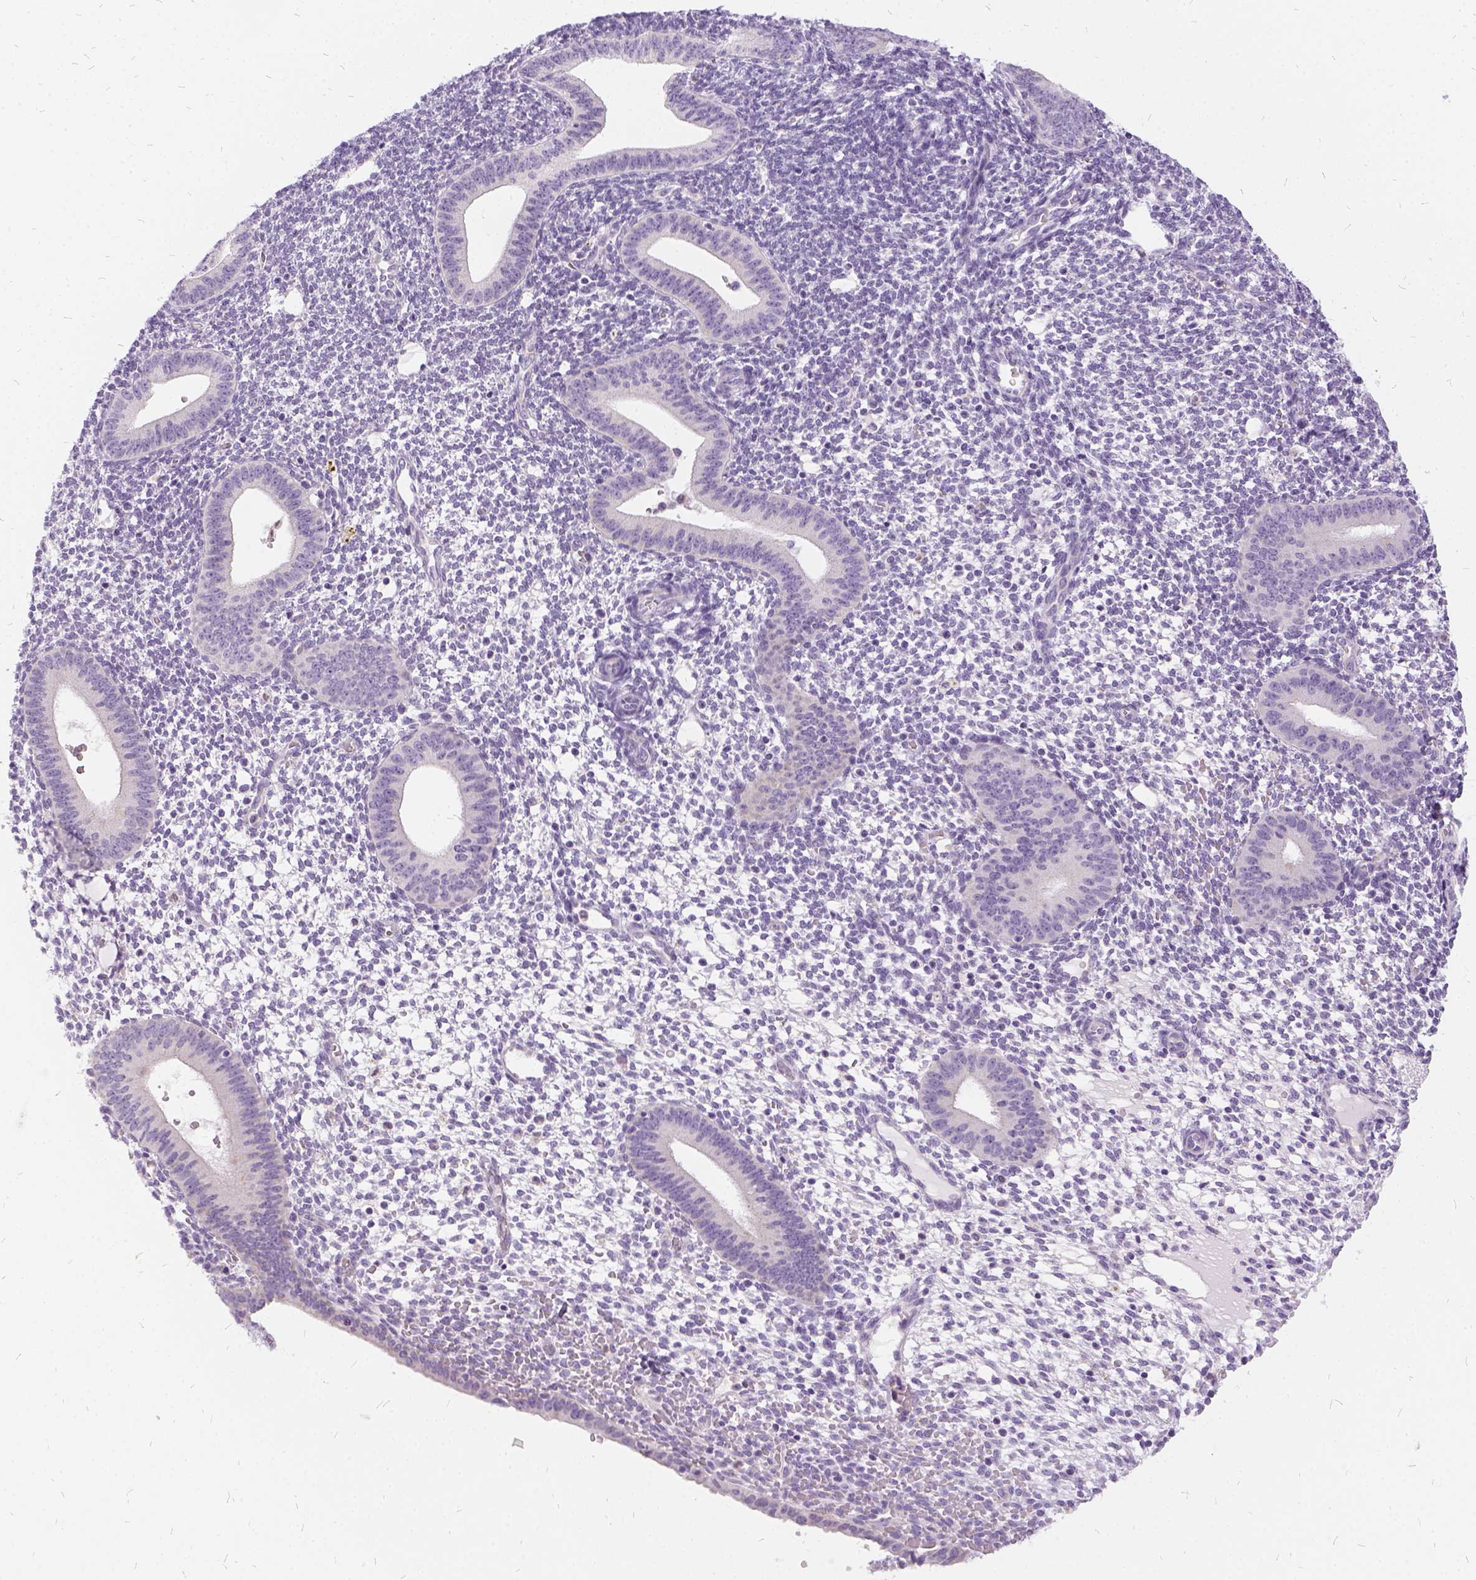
{"staining": {"intensity": "negative", "quantity": "none", "location": "none"}, "tissue": "endometrium", "cell_type": "Cells in endometrial stroma", "image_type": "normal", "snomed": [{"axis": "morphology", "description": "Normal tissue, NOS"}, {"axis": "topography", "description": "Endometrium"}], "caption": "IHC of unremarkable endometrium displays no staining in cells in endometrial stroma. Nuclei are stained in blue.", "gene": "FDX1", "patient": {"sex": "female", "age": 40}}